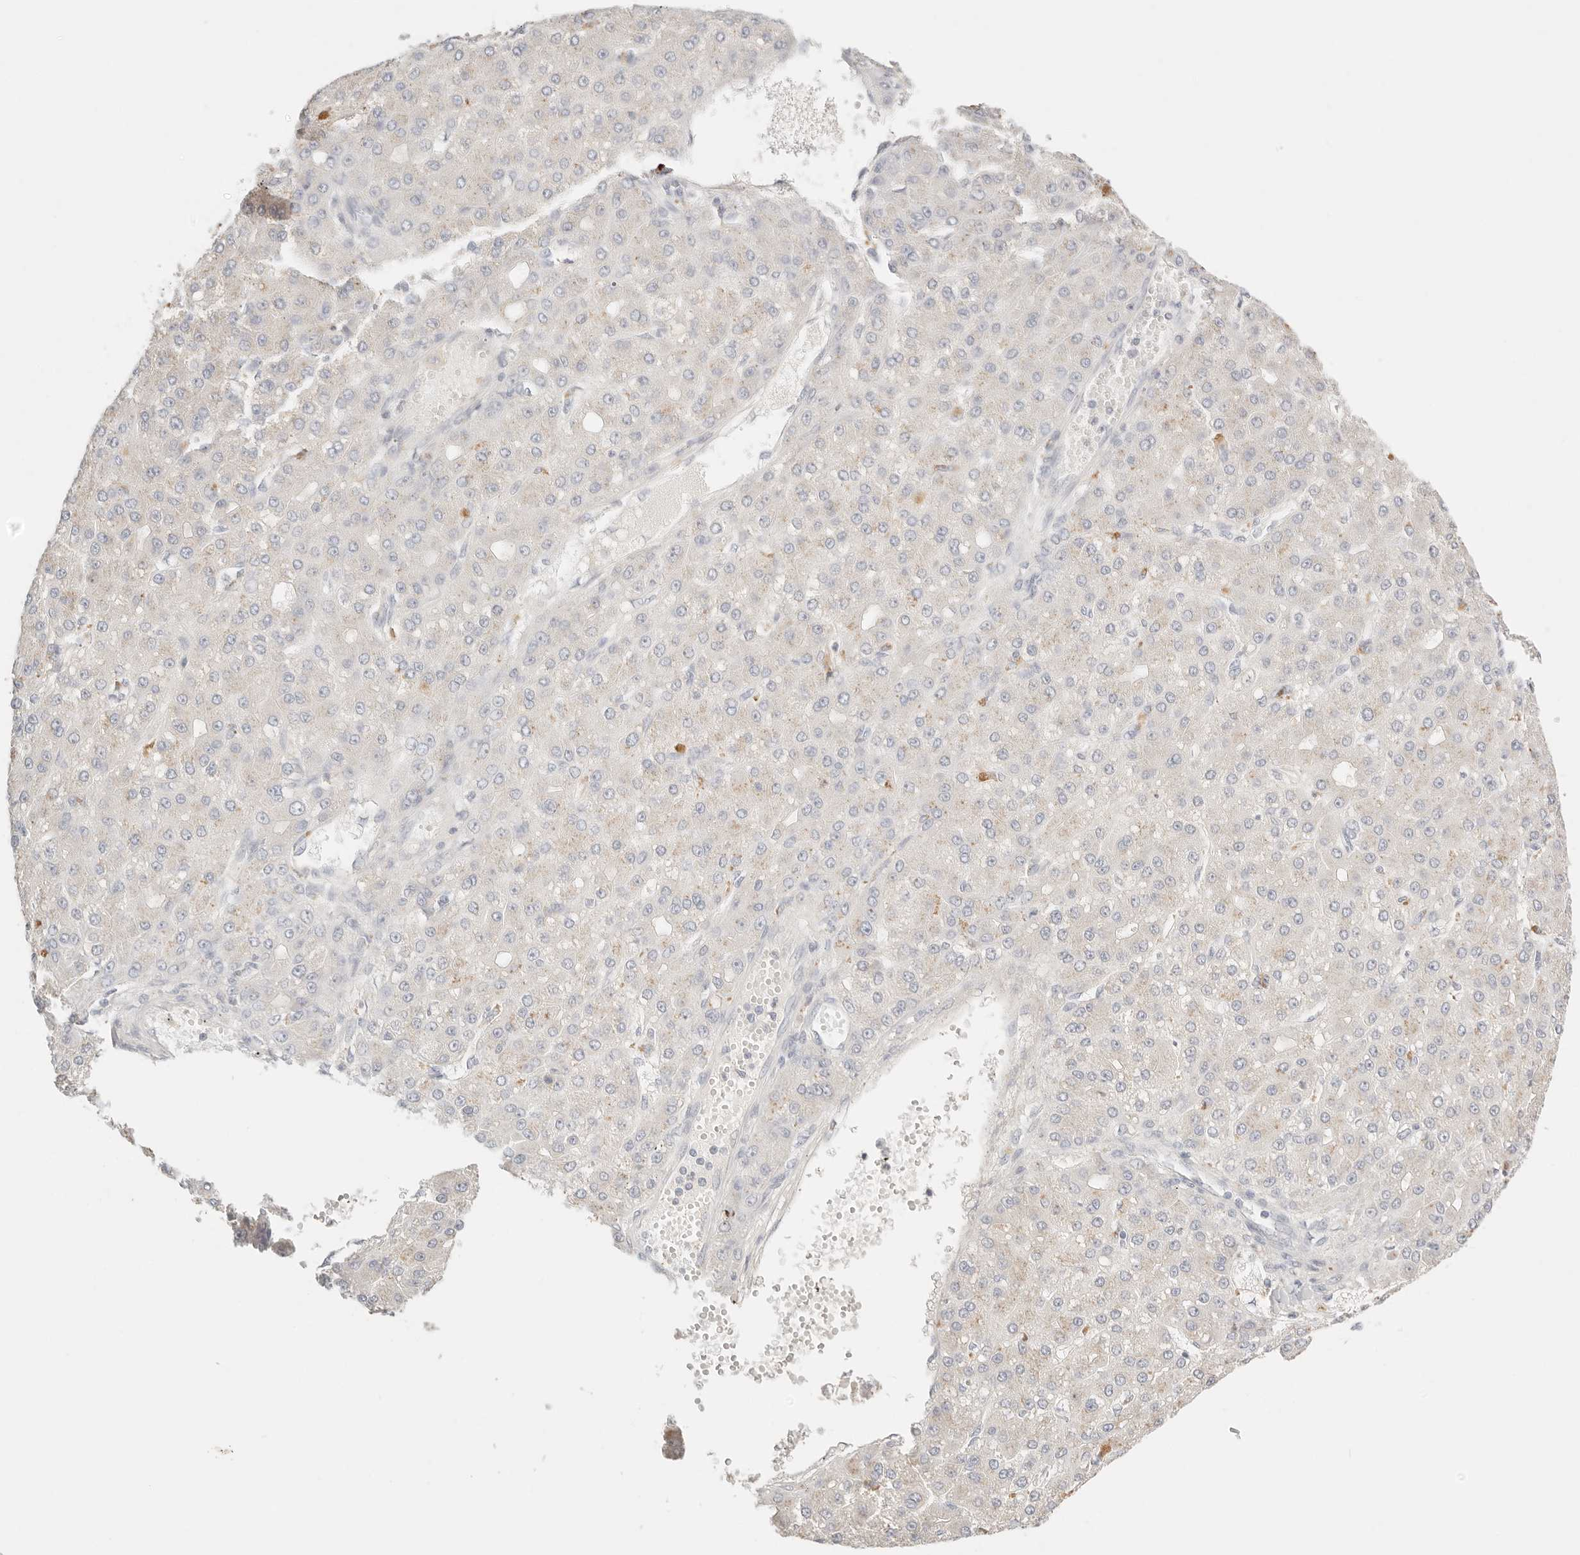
{"staining": {"intensity": "negative", "quantity": "none", "location": "none"}, "tissue": "liver cancer", "cell_type": "Tumor cells", "image_type": "cancer", "snomed": [{"axis": "morphology", "description": "Carcinoma, Hepatocellular, NOS"}, {"axis": "topography", "description": "Liver"}], "caption": "A histopathology image of human liver hepatocellular carcinoma is negative for staining in tumor cells.", "gene": "CEP120", "patient": {"sex": "male", "age": 67}}